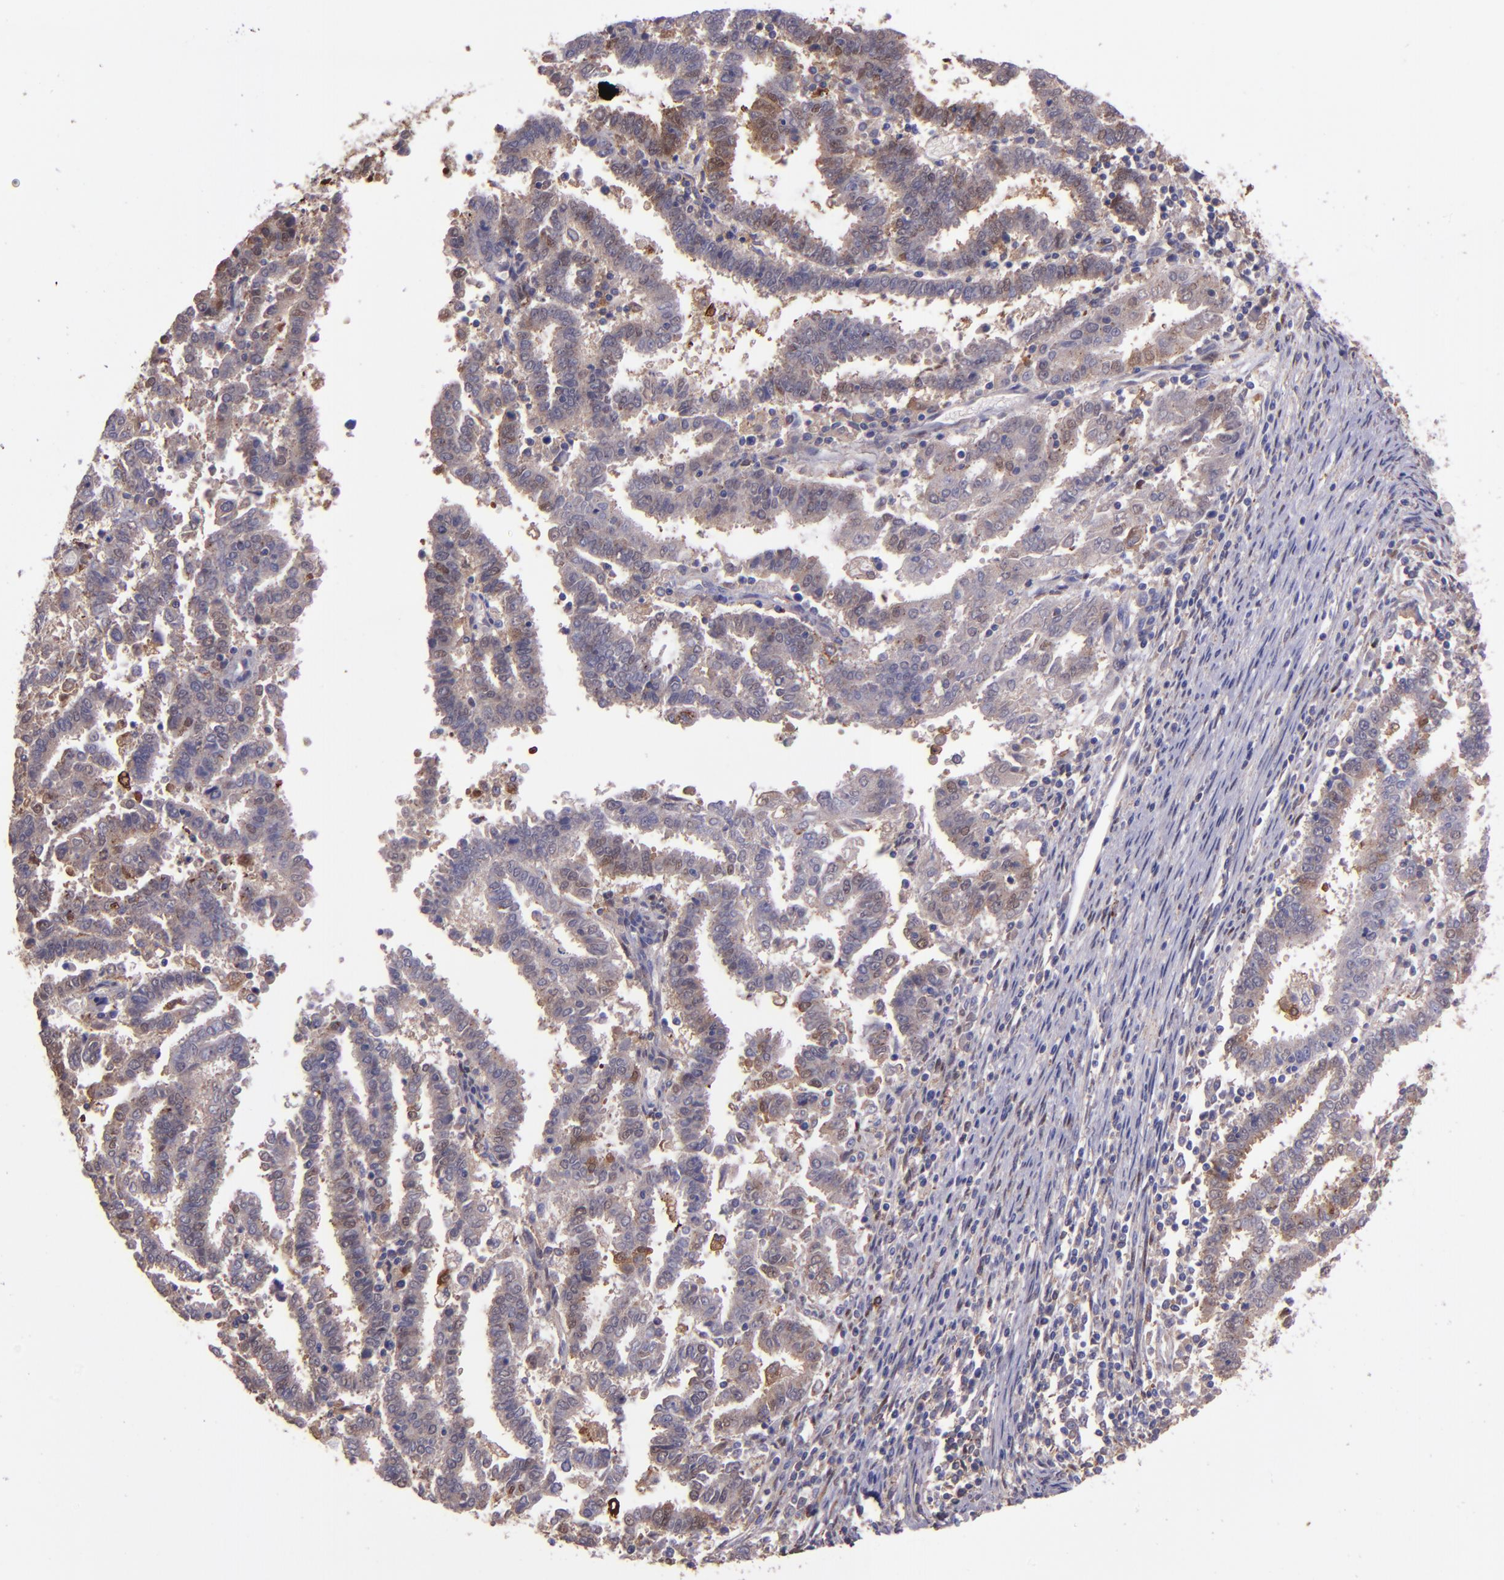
{"staining": {"intensity": "weak", "quantity": ">75%", "location": "cytoplasmic/membranous,nuclear"}, "tissue": "endometrial cancer", "cell_type": "Tumor cells", "image_type": "cancer", "snomed": [{"axis": "morphology", "description": "Adenocarcinoma, NOS"}, {"axis": "topography", "description": "Uterus"}], "caption": "Endometrial adenocarcinoma stained for a protein displays weak cytoplasmic/membranous and nuclear positivity in tumor cells.", "gene": "WASHC1", "patient": {"sex": "female", "age": 83}}